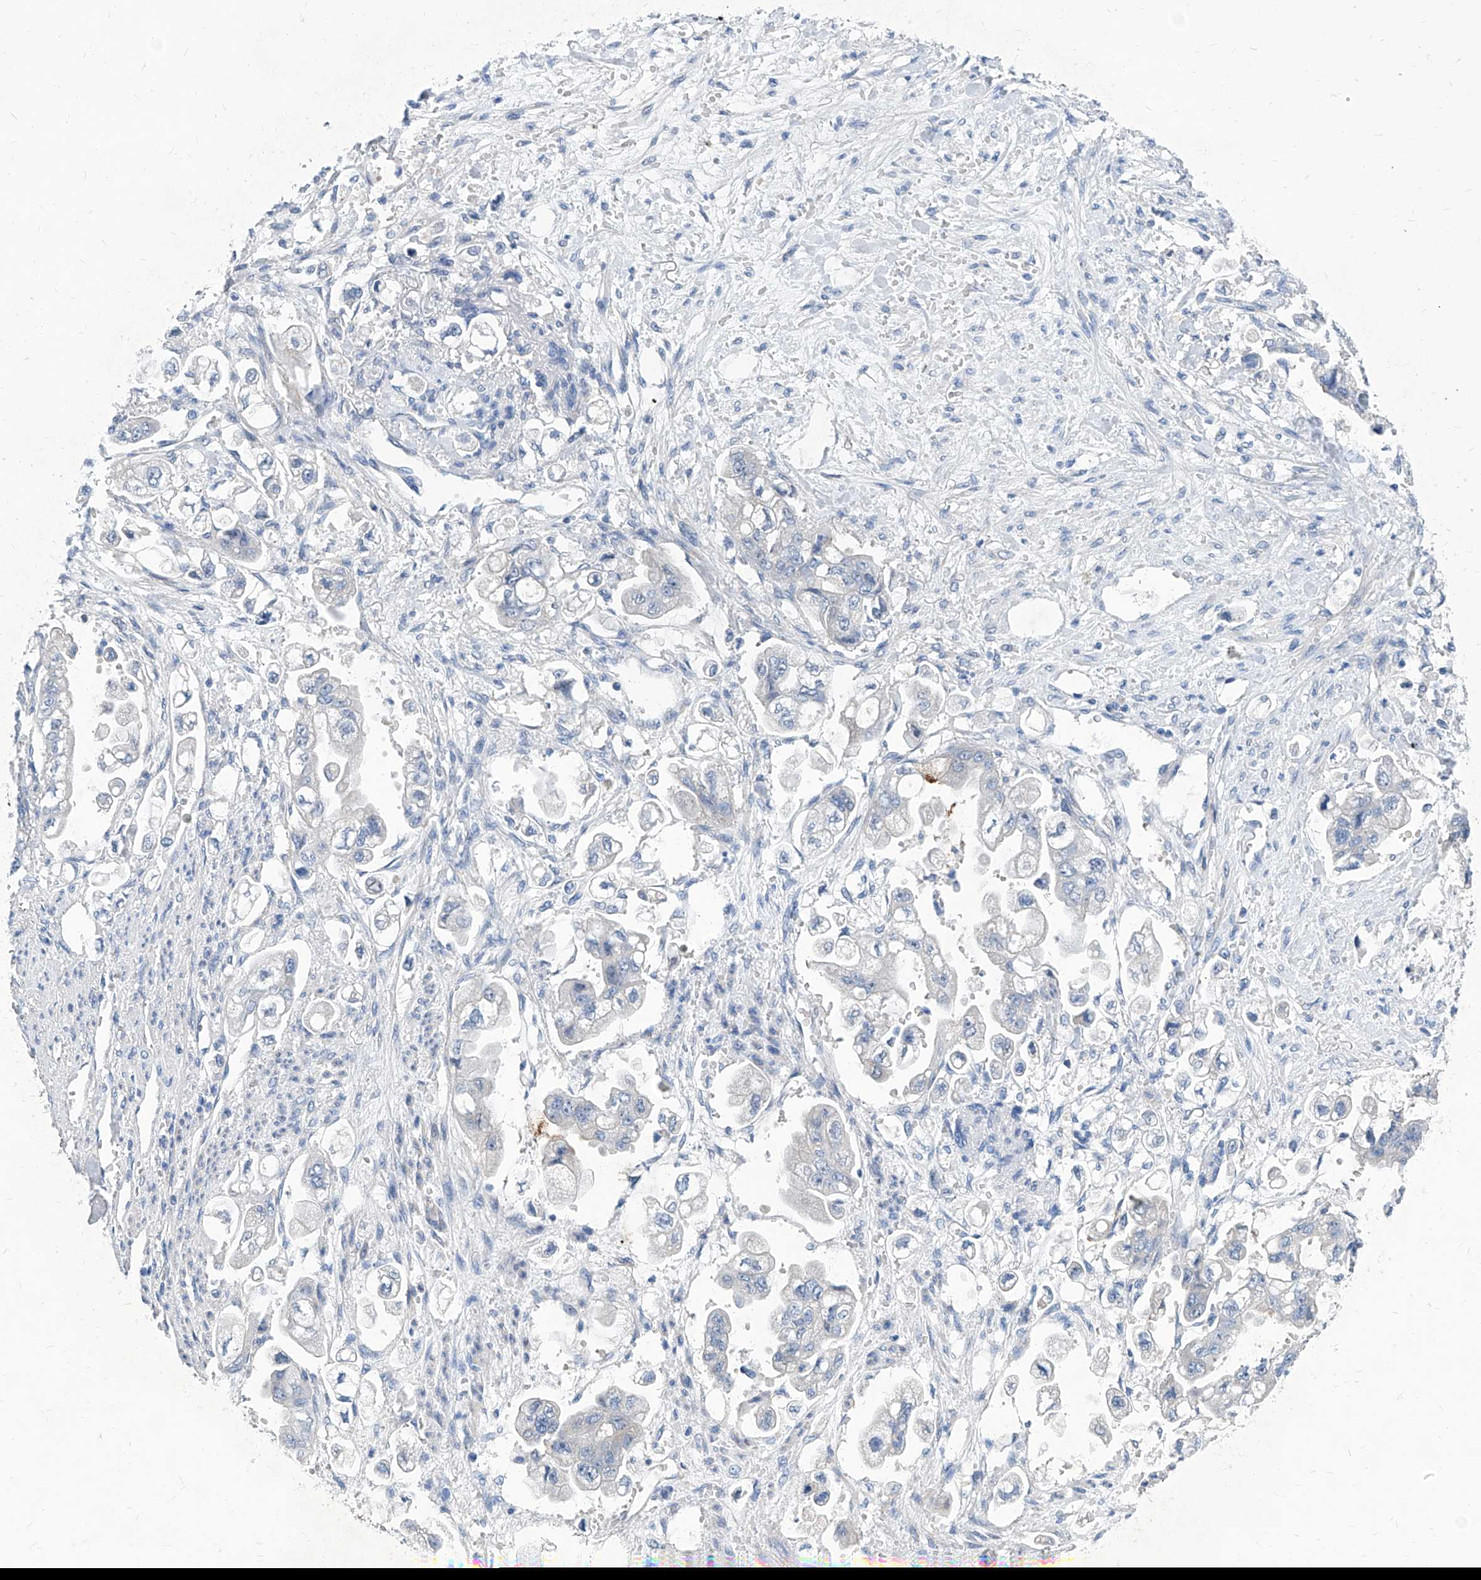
{"staining": {"intensity": "negative", "quantity": "none", "location": "none"}, "tissue": "stomach cancer", "cell_type": "Tumor cells", "image_type": "cancer", "snomed": [{"axis": "morphology", "description": "Adenocarcinoma, NOS"}, {"axis": "topography", "description": "Stomach"}], "caption": "IHC of human adenocarcinoma (stomach) shows no expression in tumor cells.", "gene": "ZNF519", "patient": {"sex": "male", "age": 62}}